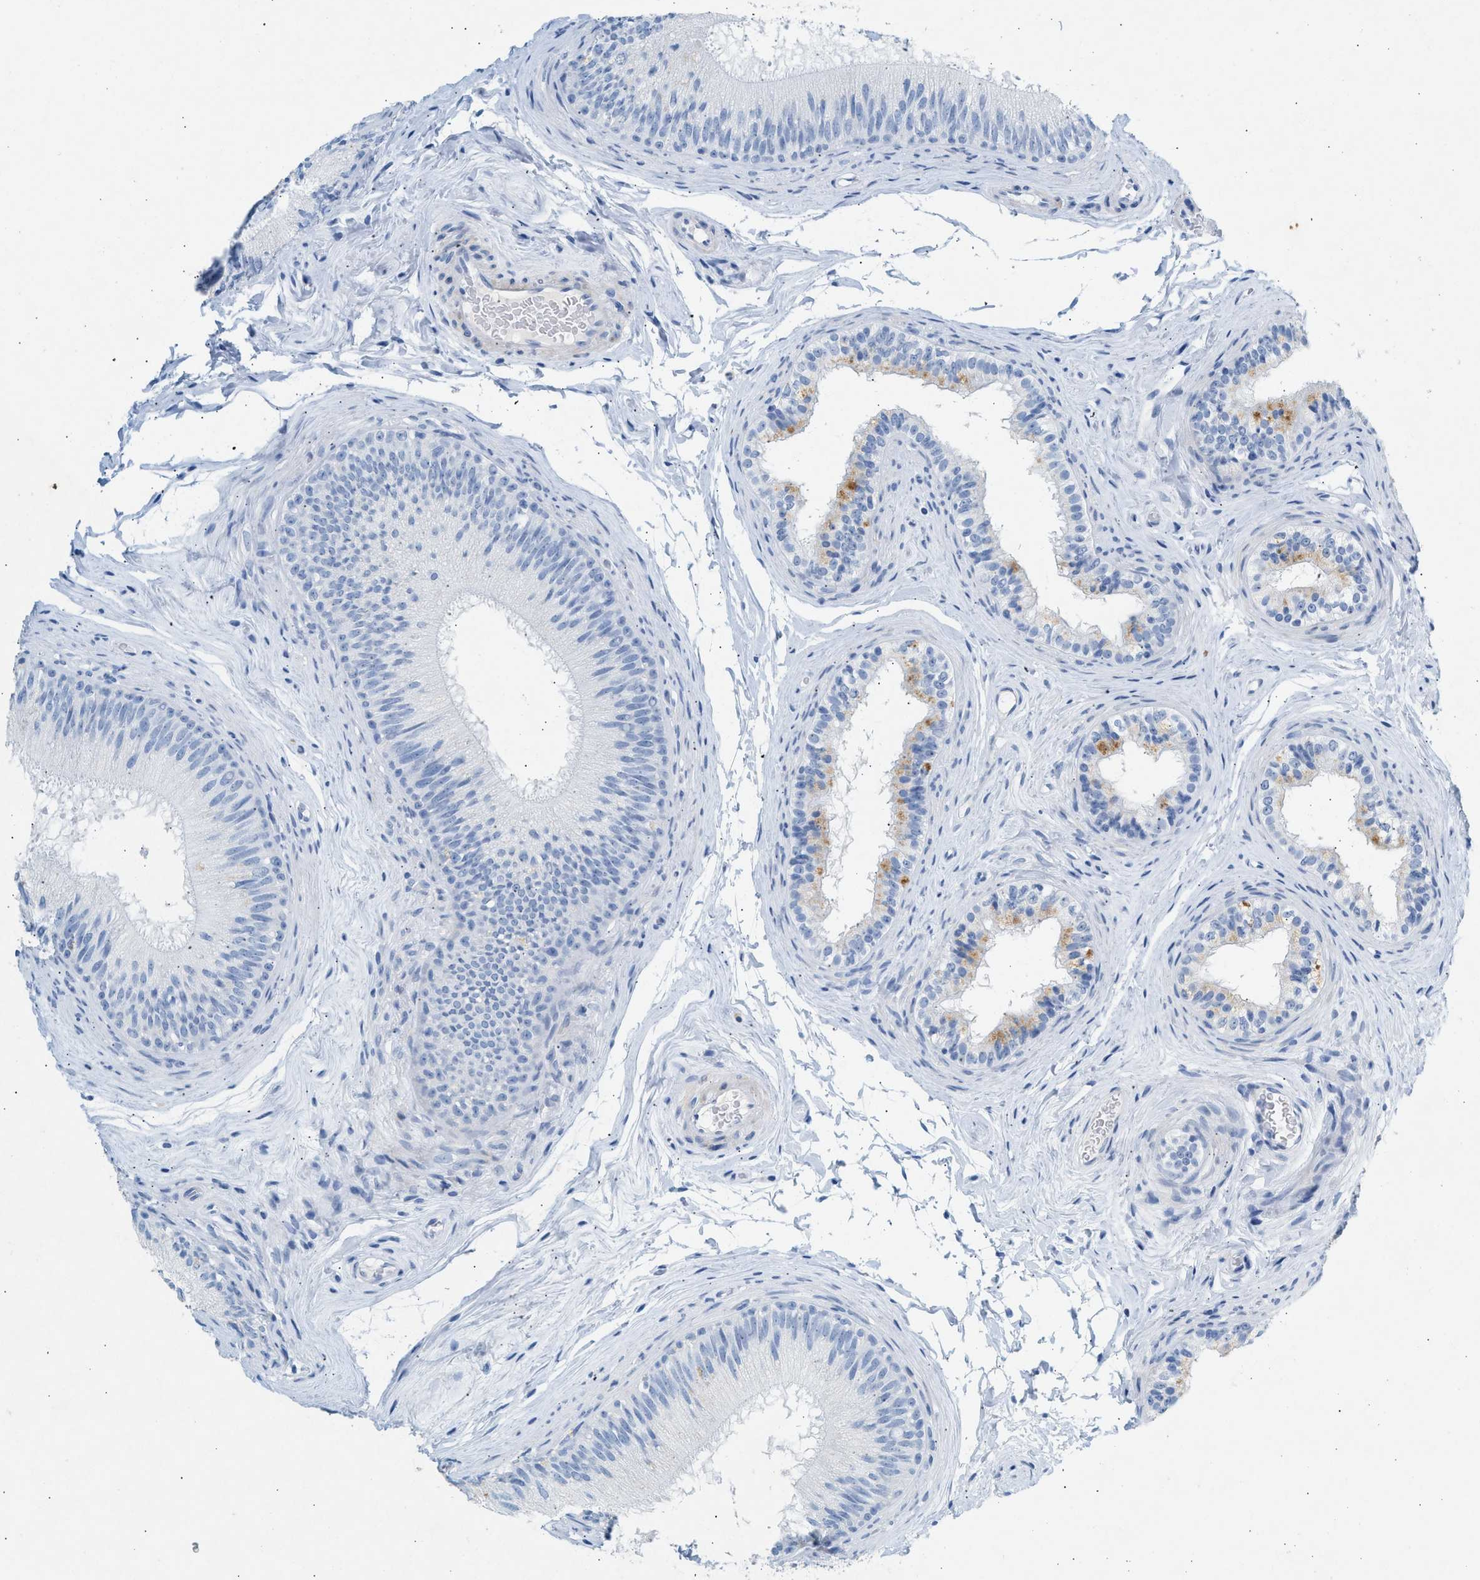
{"staining": {"intensity": "negative", "quantity": "none", "location": "none"}, "tissue": "epididymis", "cell_type": "Glandular cells", "image_type": "normal", "snomed": [{"axis": "morphology", "description": "Normal tissue, NOS"}, {"axis": "topography", "description": "Testis"}, {"axis": "topography", "description": "Epididymis"}], "caption": "High magnification brightfield microscopy of benign epididymis stained with DAB (brown) and counterstained with hematoxylin (blue): glandular cells show no significant staining. (Brightfield microscopy of DAB IHC at high magnification).", "gene": "HHATL", "patient": {"sex": "male", "age": 36}}